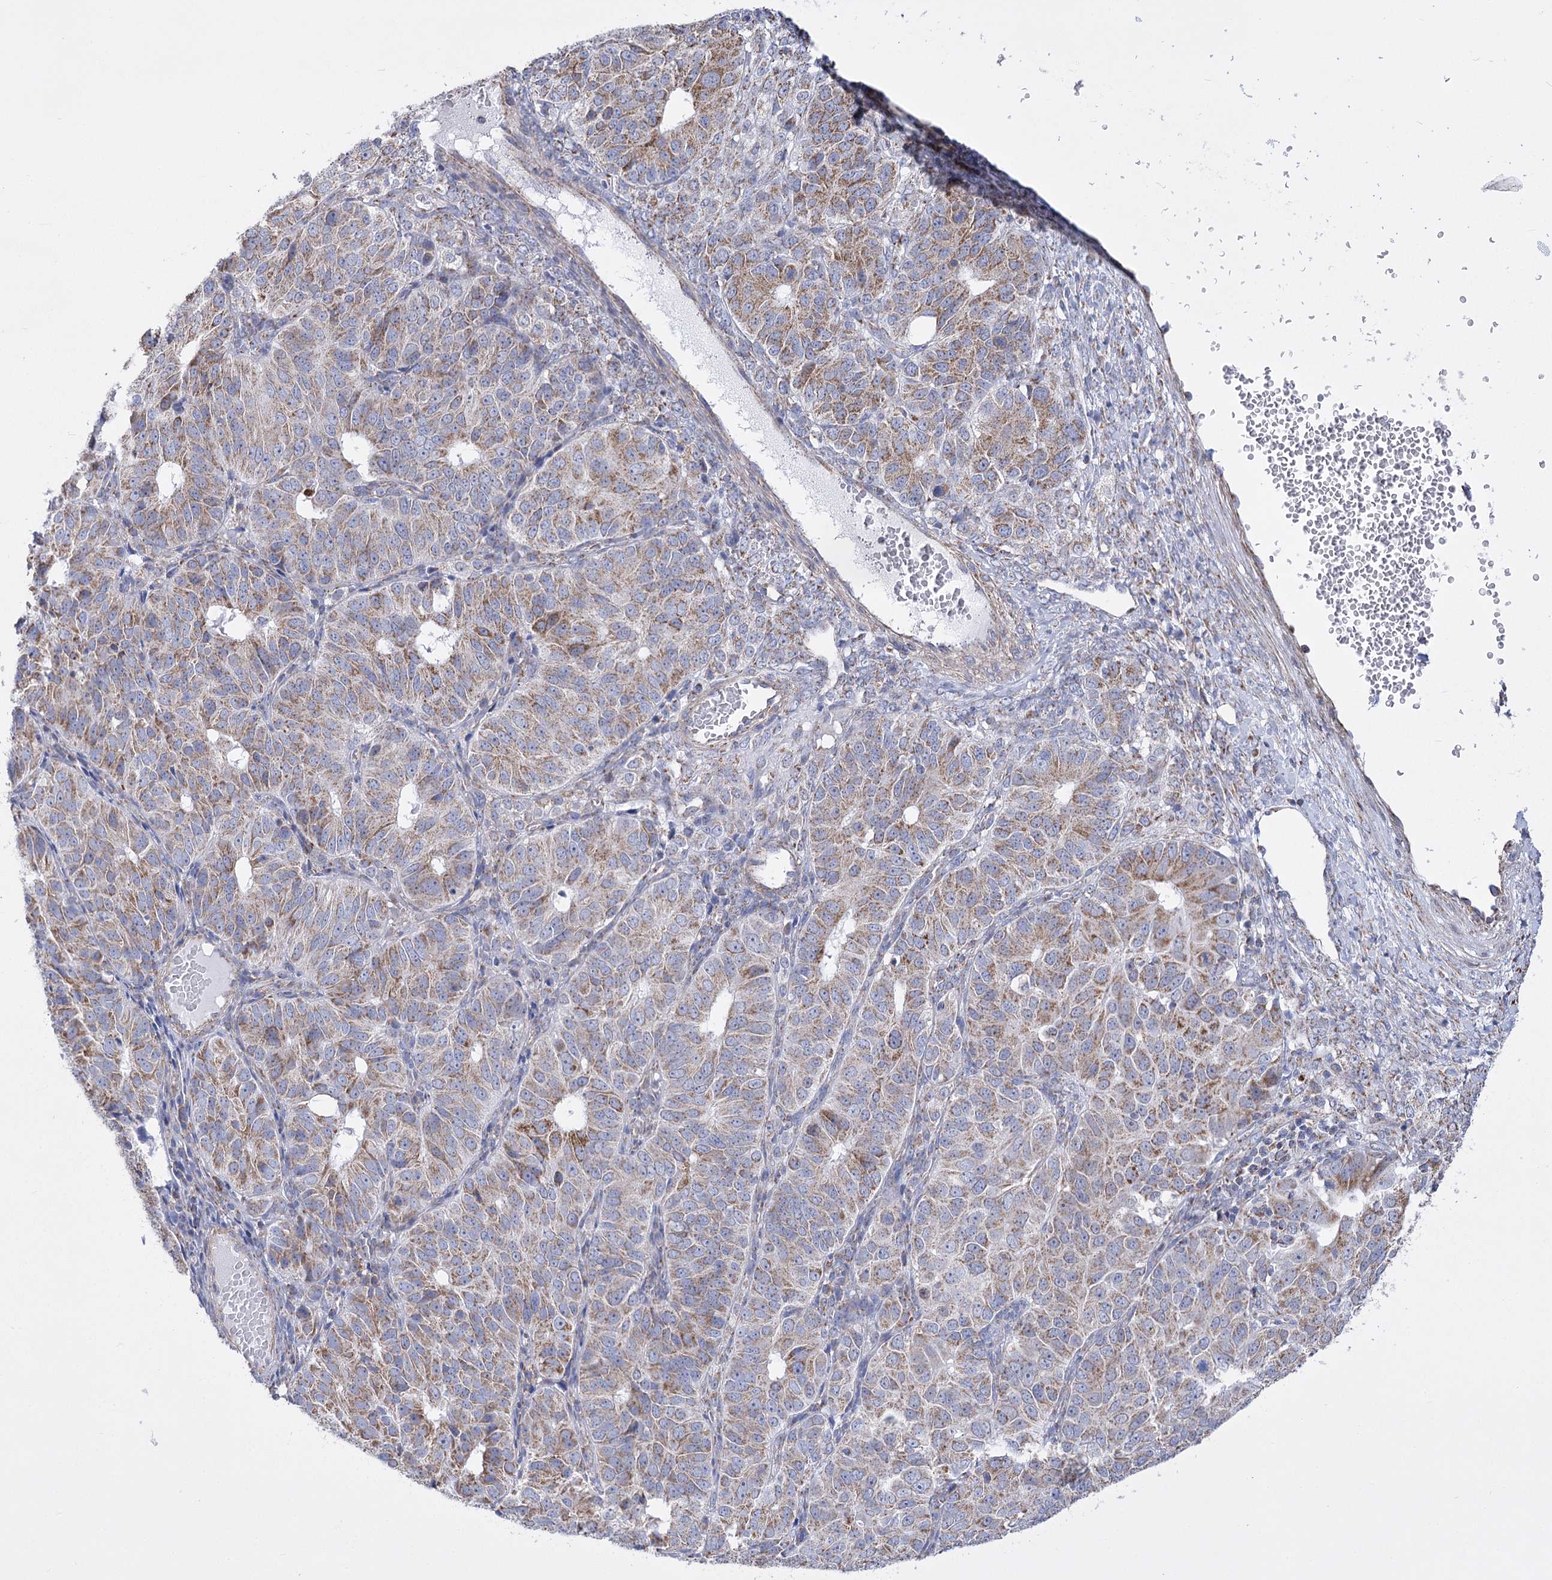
{"staining": {"intensity": "moderate", "quantity": "<25%", "location": "cytoplasmic/membranous"}, "tissue": "ovarian cancer", "cell_type": "Tumor cells", "image_type": "cancer", "snomed": [{"axis": "morphology", "description": "Carcinoma, endometroid"}, {"axis": "topography", "description": "Ovary"}], "caption": "Human ovarian cancer (endometroid carcinoma) stained for a protein (brown) displays moderate cytoplasmic/membranous positive staining in approximately <25% of tumor cells.", "gene": "PDHB", "patient": {"sex": "female", "age": 51}}